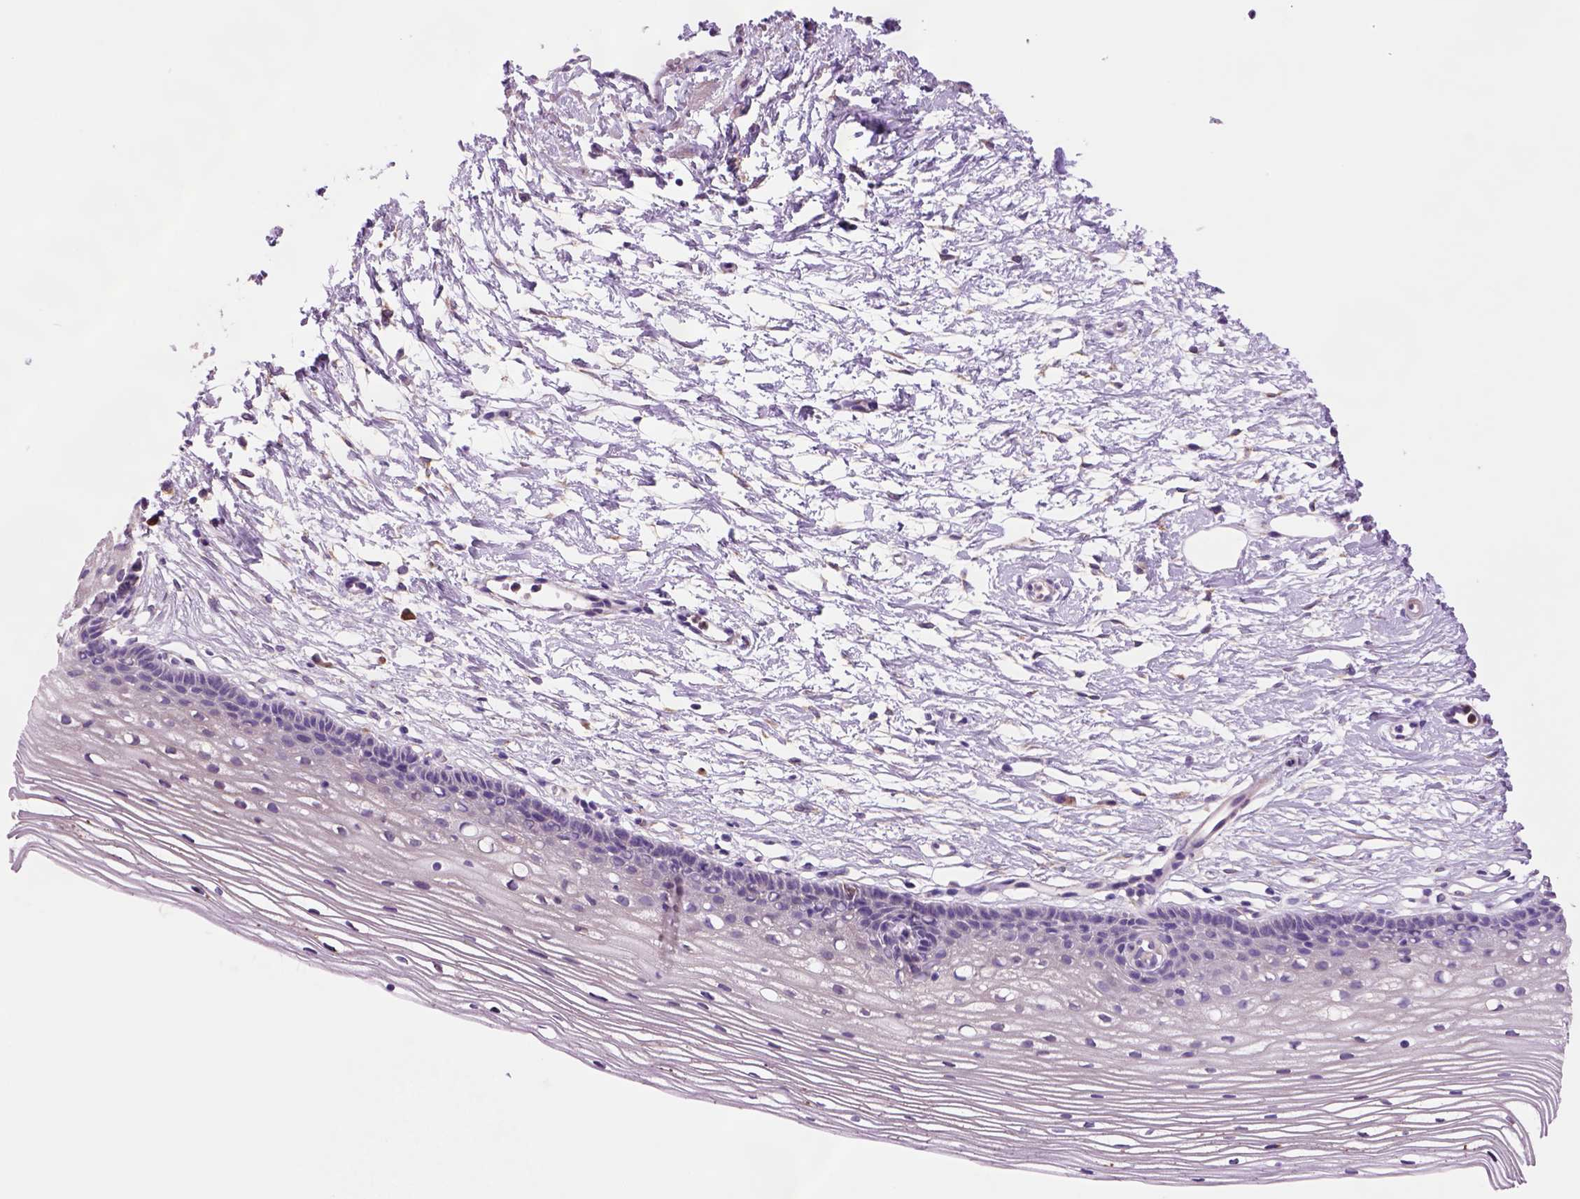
{"staining": {"intensity": "negative", "quantity": "none", "location": "none"}, "tissue": "cervix", "cell_type": "Glandular cells", "image_type": "normal", "snomed": [{"axis": "morphology", "description": "Normal tissue, NOS"}, {"axis": "topography", "description": "Cervix"}], "caption": "A high-resolution photomicrograph shows IHC staining of unremarkable cervix, which shows no significant expression in glandular cells. (DAB (3,3'-diaminobenzidine) IHC visualized using brightfield microscopy, high magnification).", "gene": "PIAS3", "patient": {"sex": "female", "age": 40}}